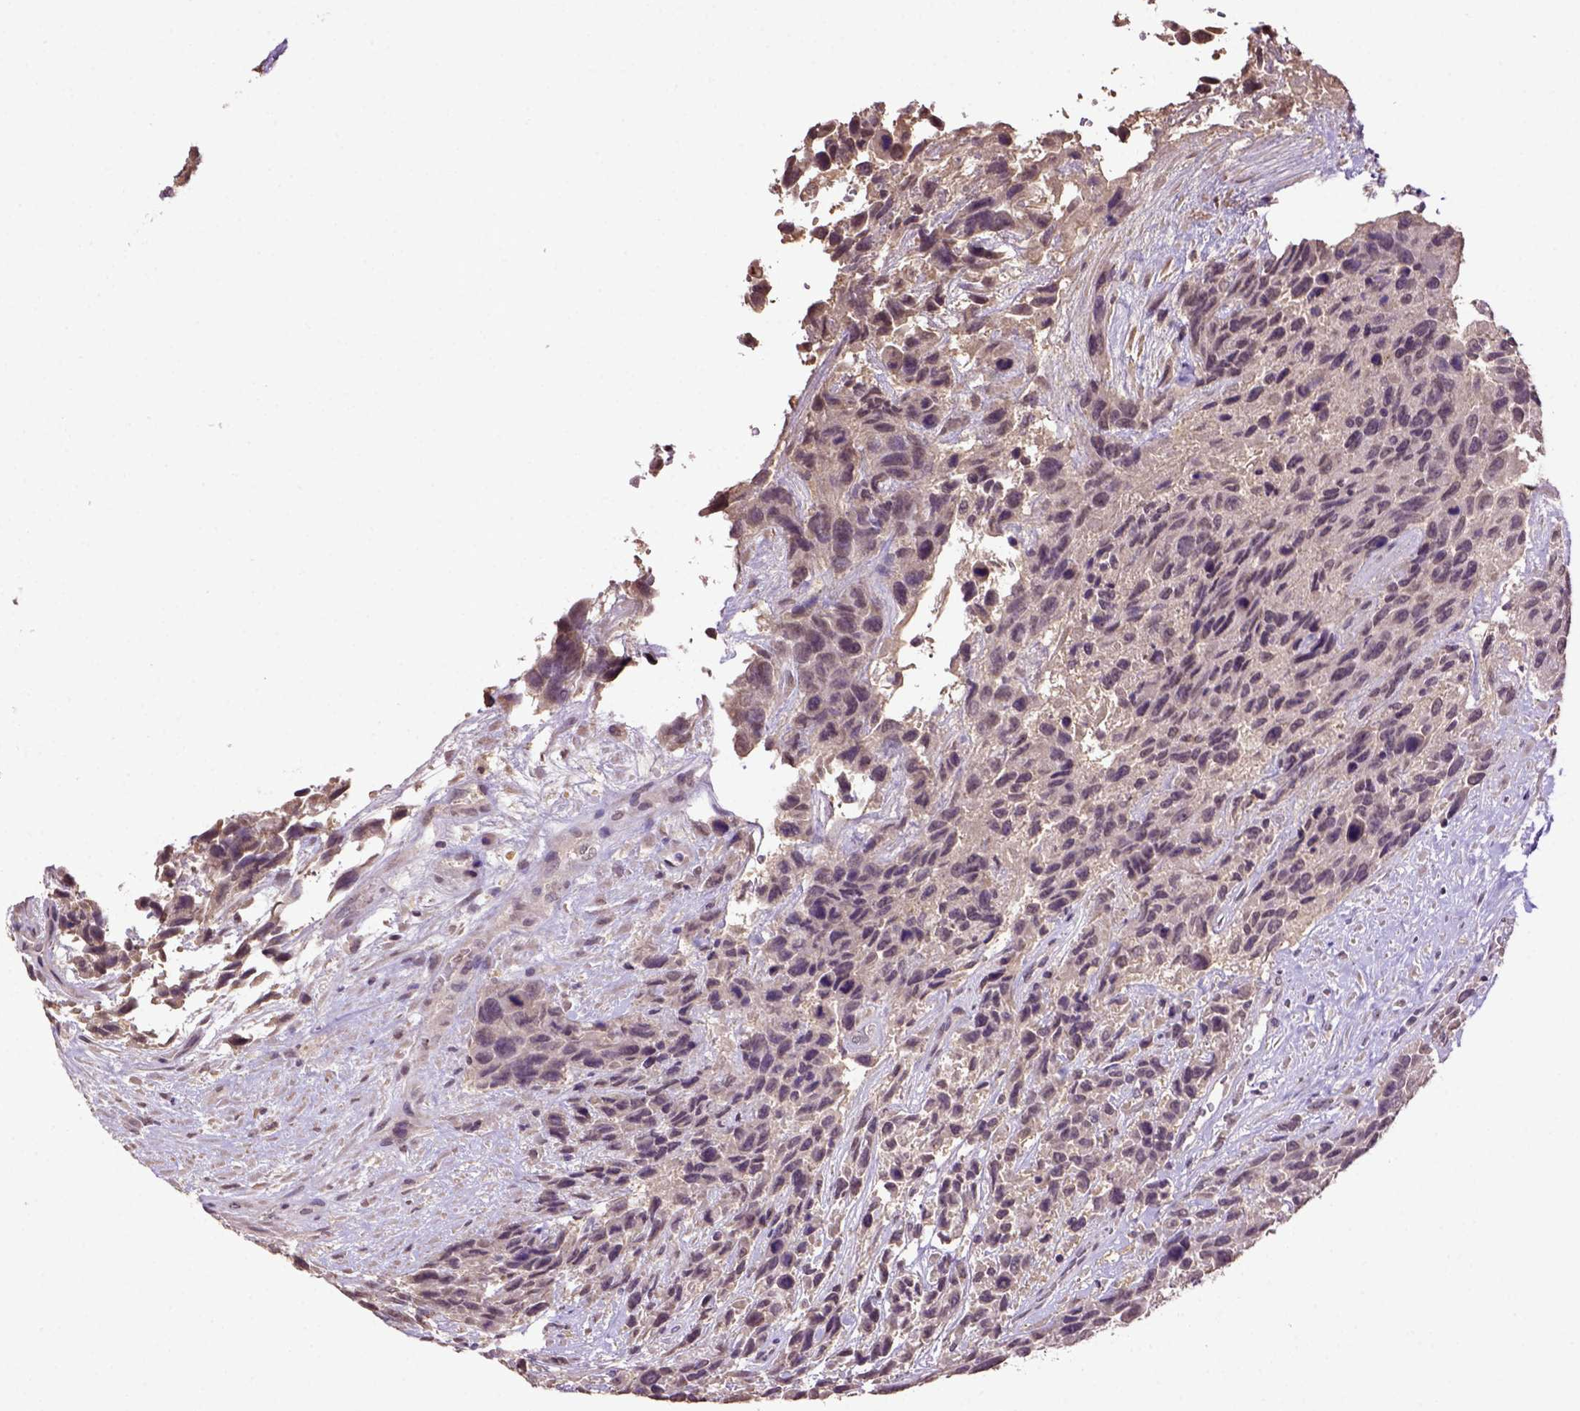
{"staining": {"intensity": "weak", "quantity": ">75%", "location": "cytoplasmic/membranous"}, "tissue": "urothelial cancer", "cell_type": "Tumor cells", "image_type": "cancer", "snomed": [{"axis": "morphology", "description": "Urothelial carcinoma, High grade"}, {"axis": "topography", "description": "Urinary bladder"}], "caption": "Tumor cells exhibit low levels of weak cytoplasmic/membranous positivity in about >75% of cells in human urothelial carcinoma (high-grade). Using DAB (3,3'-diaminobenzidine) (brown) and hematoxylin (blue) stains, captured at high magnification using brightfield microscopy.", "gene": "WDR17", "patient": {"sex": "female", "age": 70}}